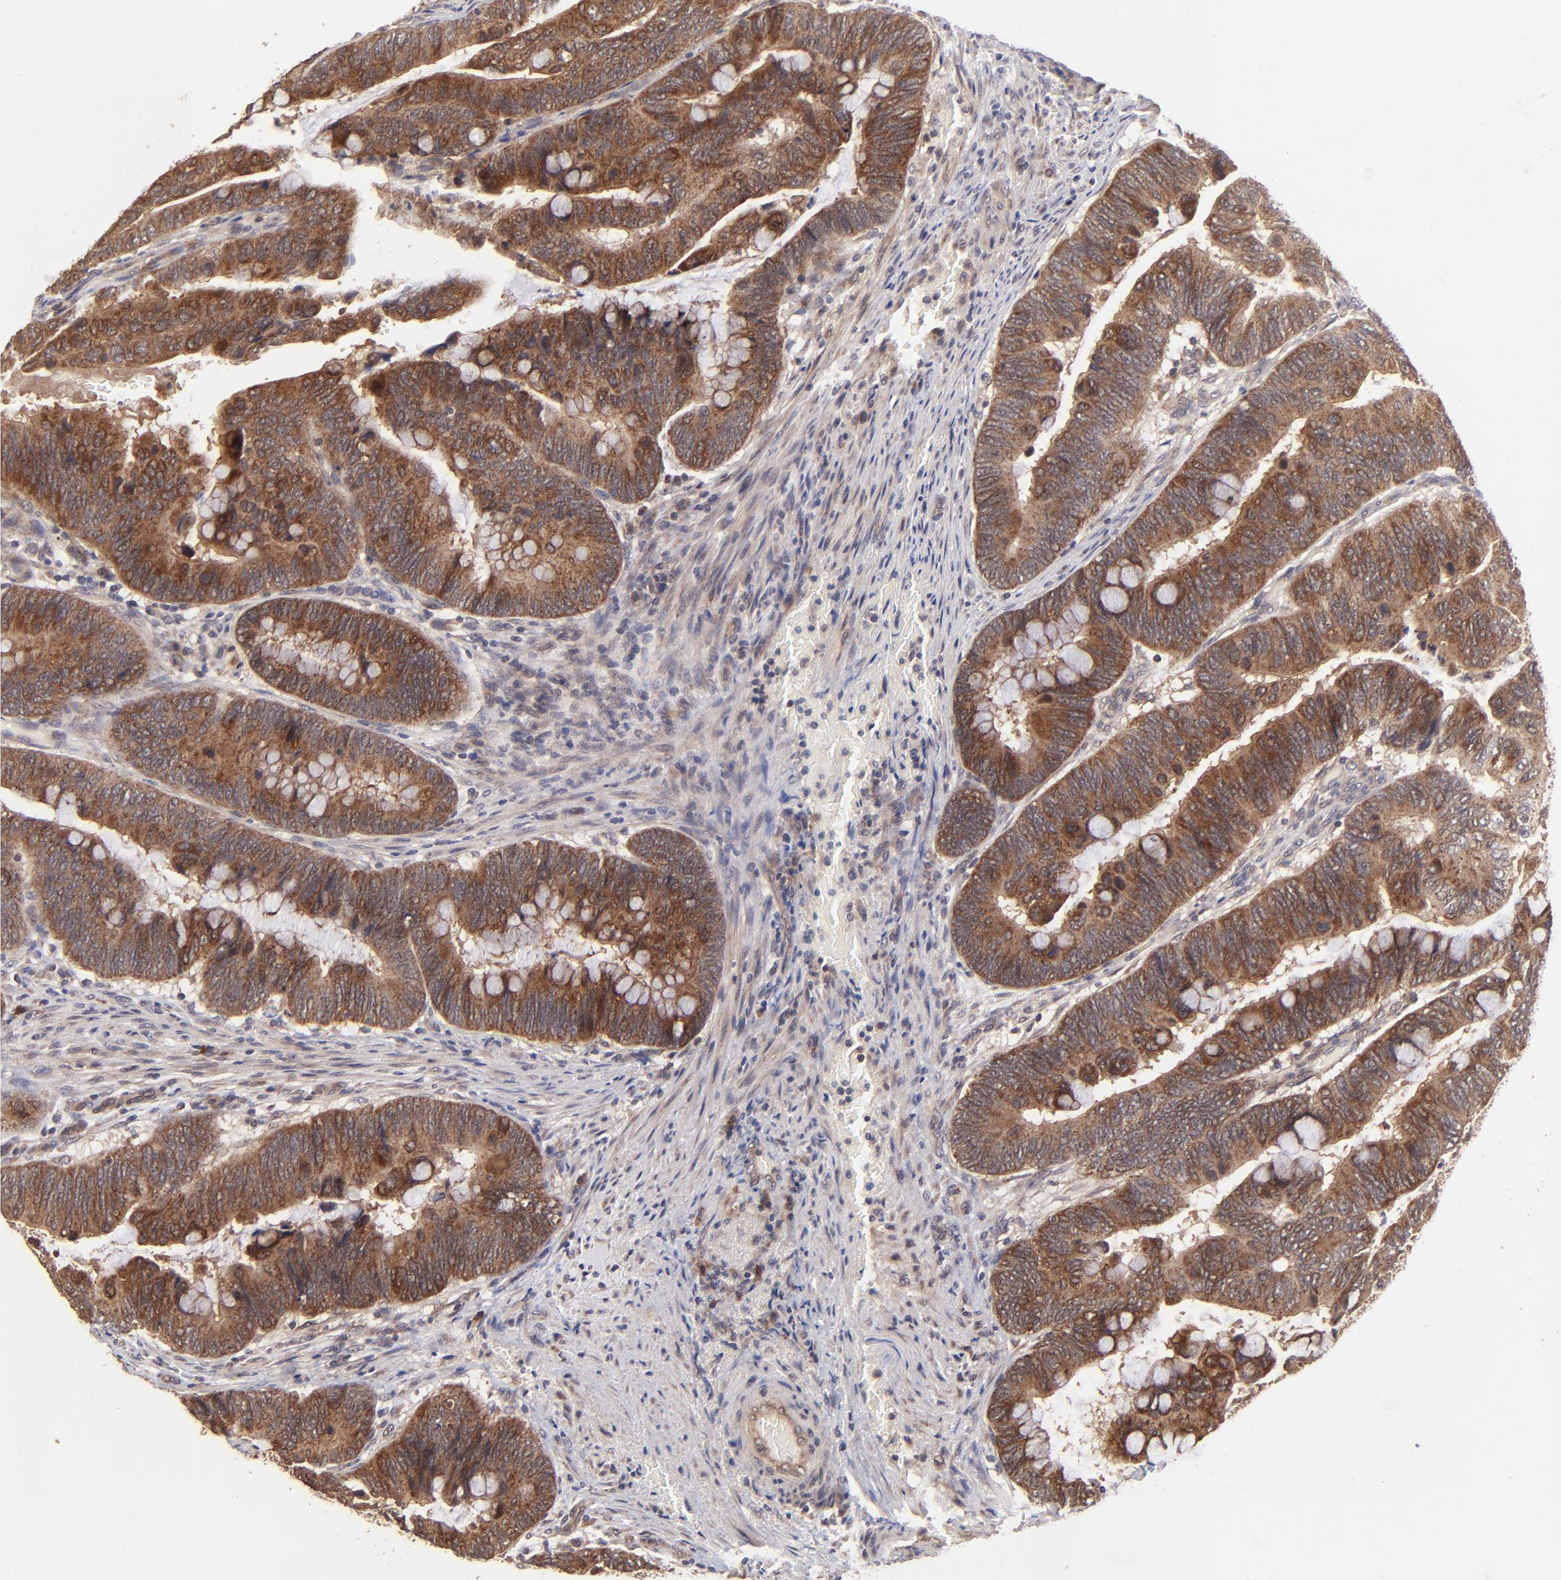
{"staining": {"intensity": "strong", "quantity": ">75%", "location": "cytoplasmic/membranous"}, "tissue": "colorectal cancer", "cell_type": "Tumor cells", "image_type": "cancer", "snomed": [{"axis": "morphology", "description": "Normal tissue, NOS"}, {"axis": "morphology", "description": "Adenocarcinoma, NOS"}, {"axis": "topography", "description": "Rectum"}], "caption": "Colorectal adenocarcinoma tissue shows strong cytoplasmic/membranous expression in about >75% of tumor cells, visualized by immunohistochemistry. Immunohistochemistry (ihc) stains the protein in brown and the nuclei are stained blue.", "gene": "BAIAP2L2", "patient": {"sex": "male", "age": 92}}